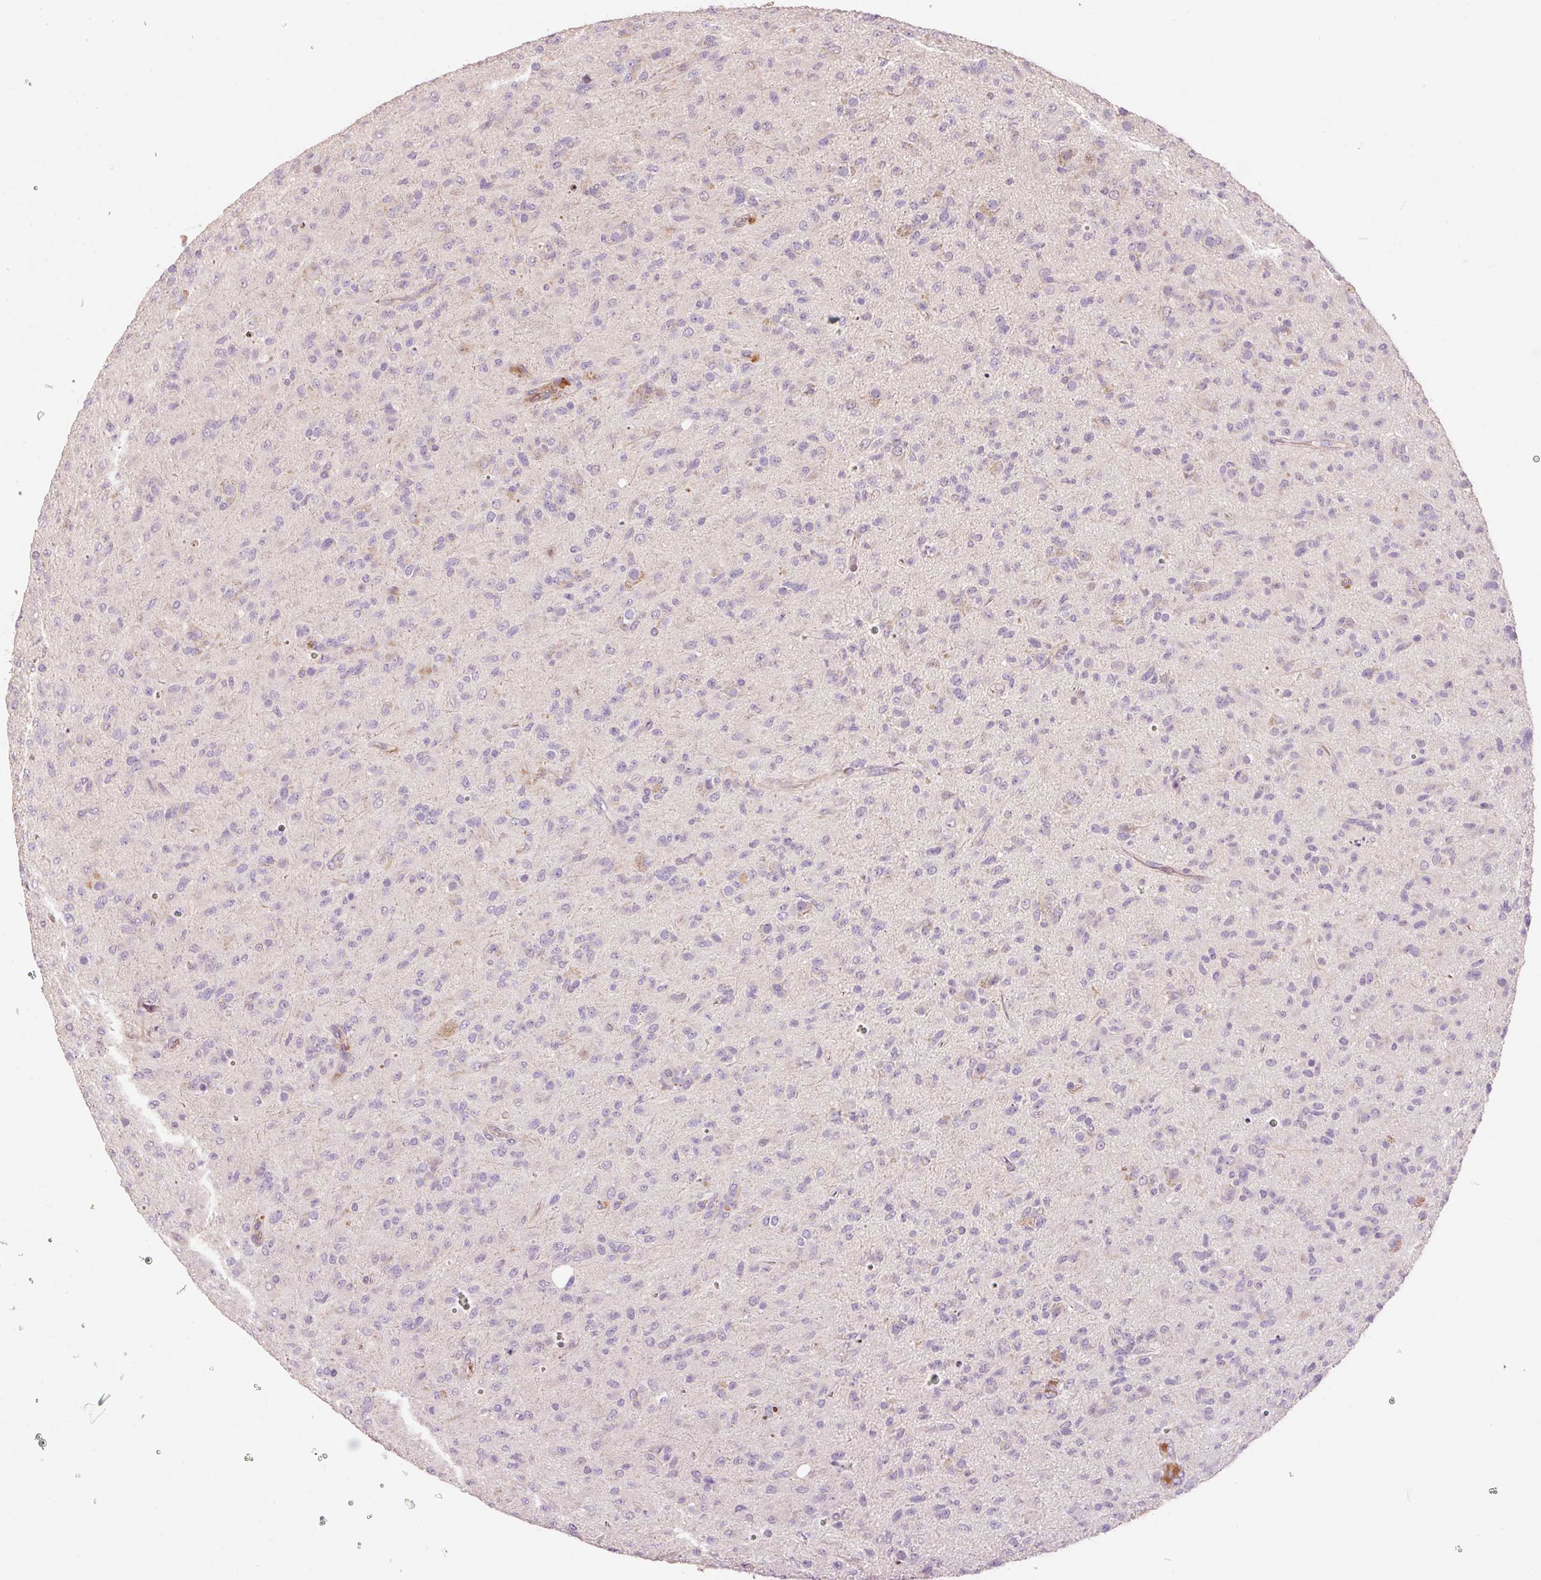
{"staining": {"intensity": "negative", "quantity": "none", "location": "none"}, "tissue": "glioma", "cell_type": "Tumor cells", "image_type": "cancer", "snomed": [{"axis": "morphology", "description": "Glioma, malignant, Low grade"}, {"axis": "topography", "description": "Brain"}], "caption": "Immunohistochemical staining of human malignant glioma (low-grade) demonstrates no significant expression in tumor cells. The staining was performed using DAB to visualize the protein expression in brown, while the nuclei were stained in blue with hematoxylin (Magnification: 20x).", "gene": "CMTM8", "patient": {"sex": "male", "age": 65}}